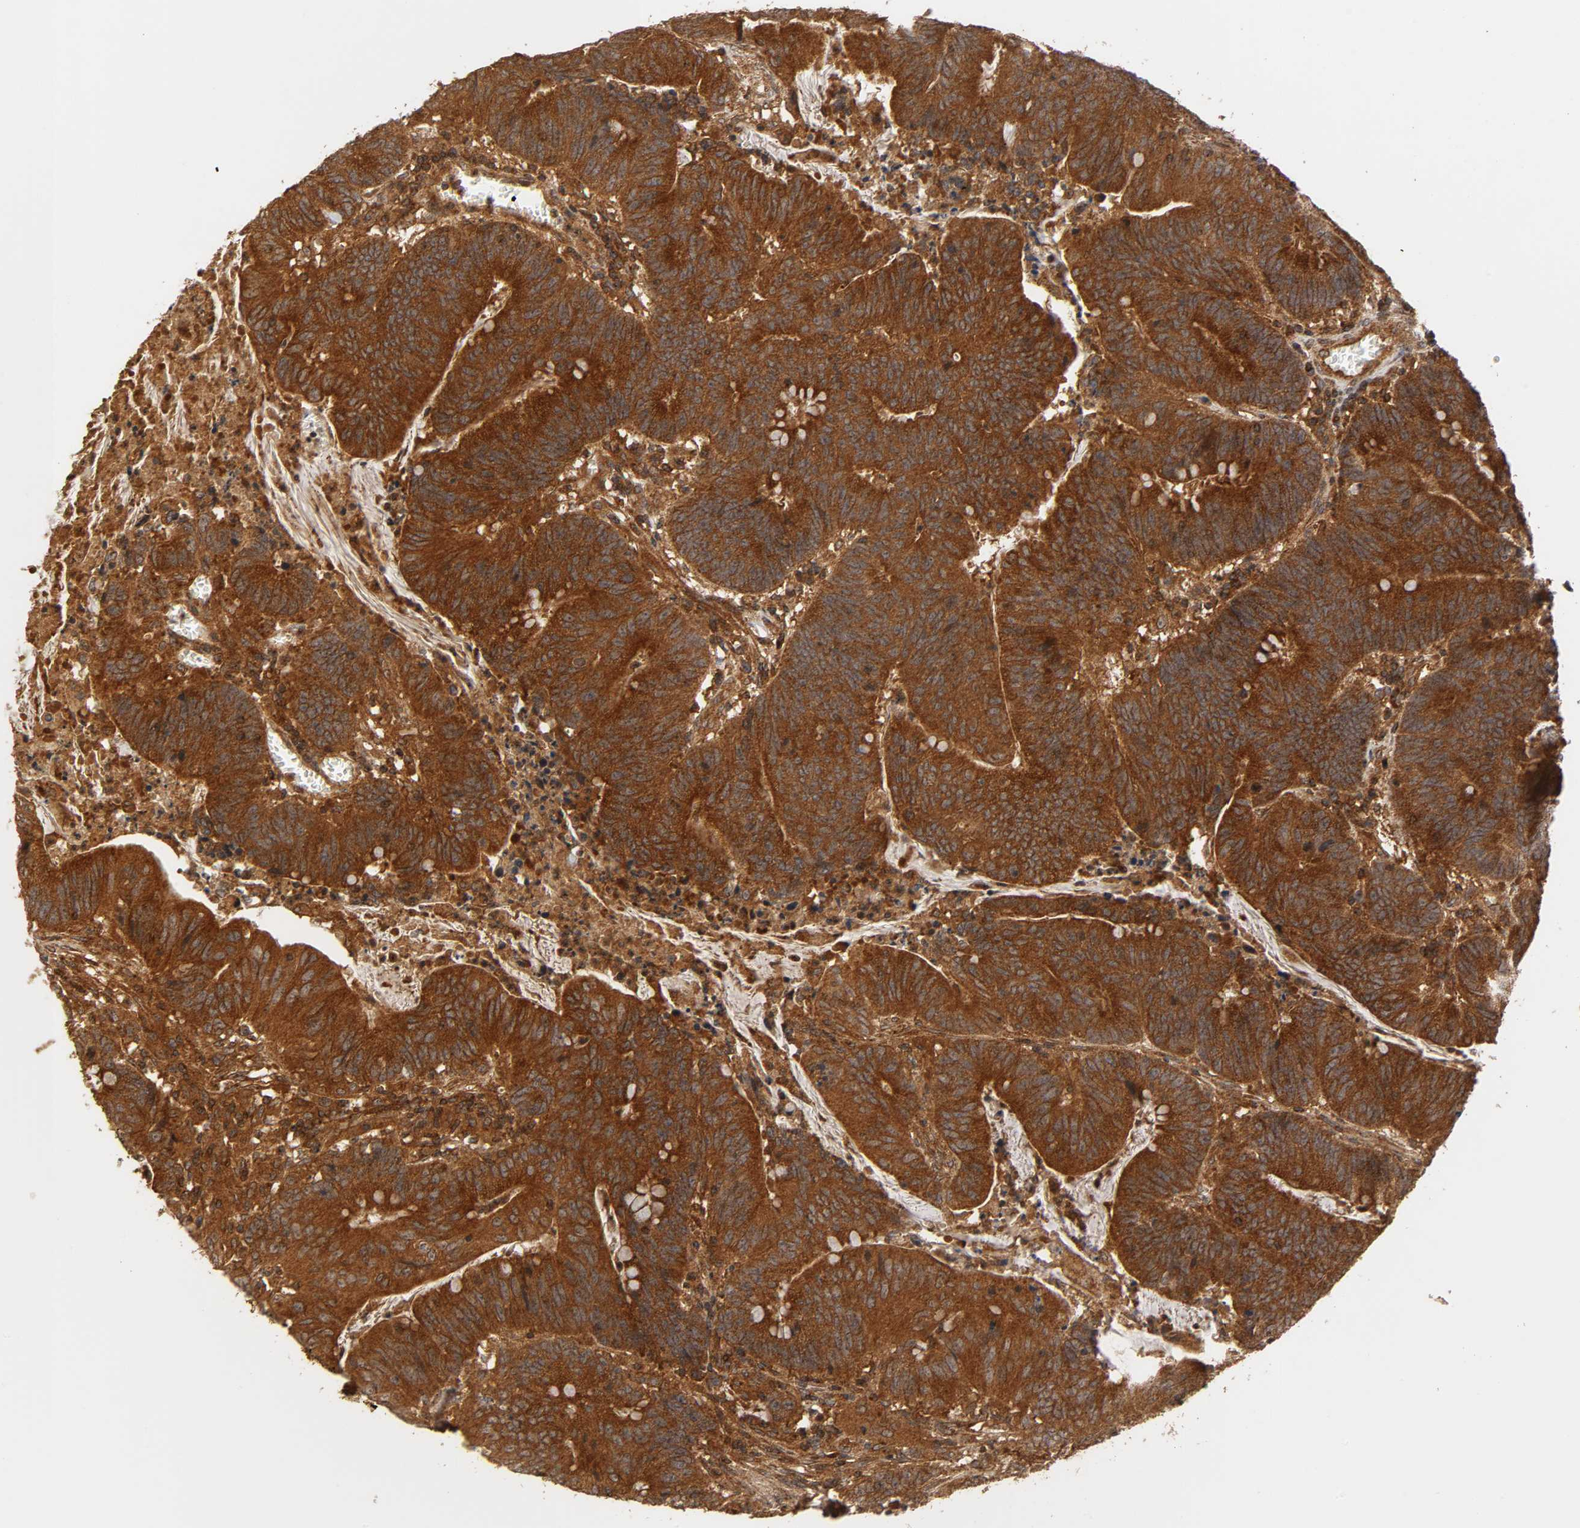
{"staining": {"intensity": "strong", "quantity": ">75%", "location": "cytoplasmic/membranous"}, "tissue": "colorectal cancer", "cell_type": "Tumor cells", "image_type": "cancer", "snomed": [{"axis": "morphology", "description": "Adenocarcinoma, NOS"}, {"axis": "topography", "description": "Colon"}], "caption": "A brown stain highlights strong cytoplasmic/membranous expression of a protein in human adenocarcinoma (colorectal) tumor cells.", "gene": "IKBKB", "patient": {"sex": "male", "age": 45}}